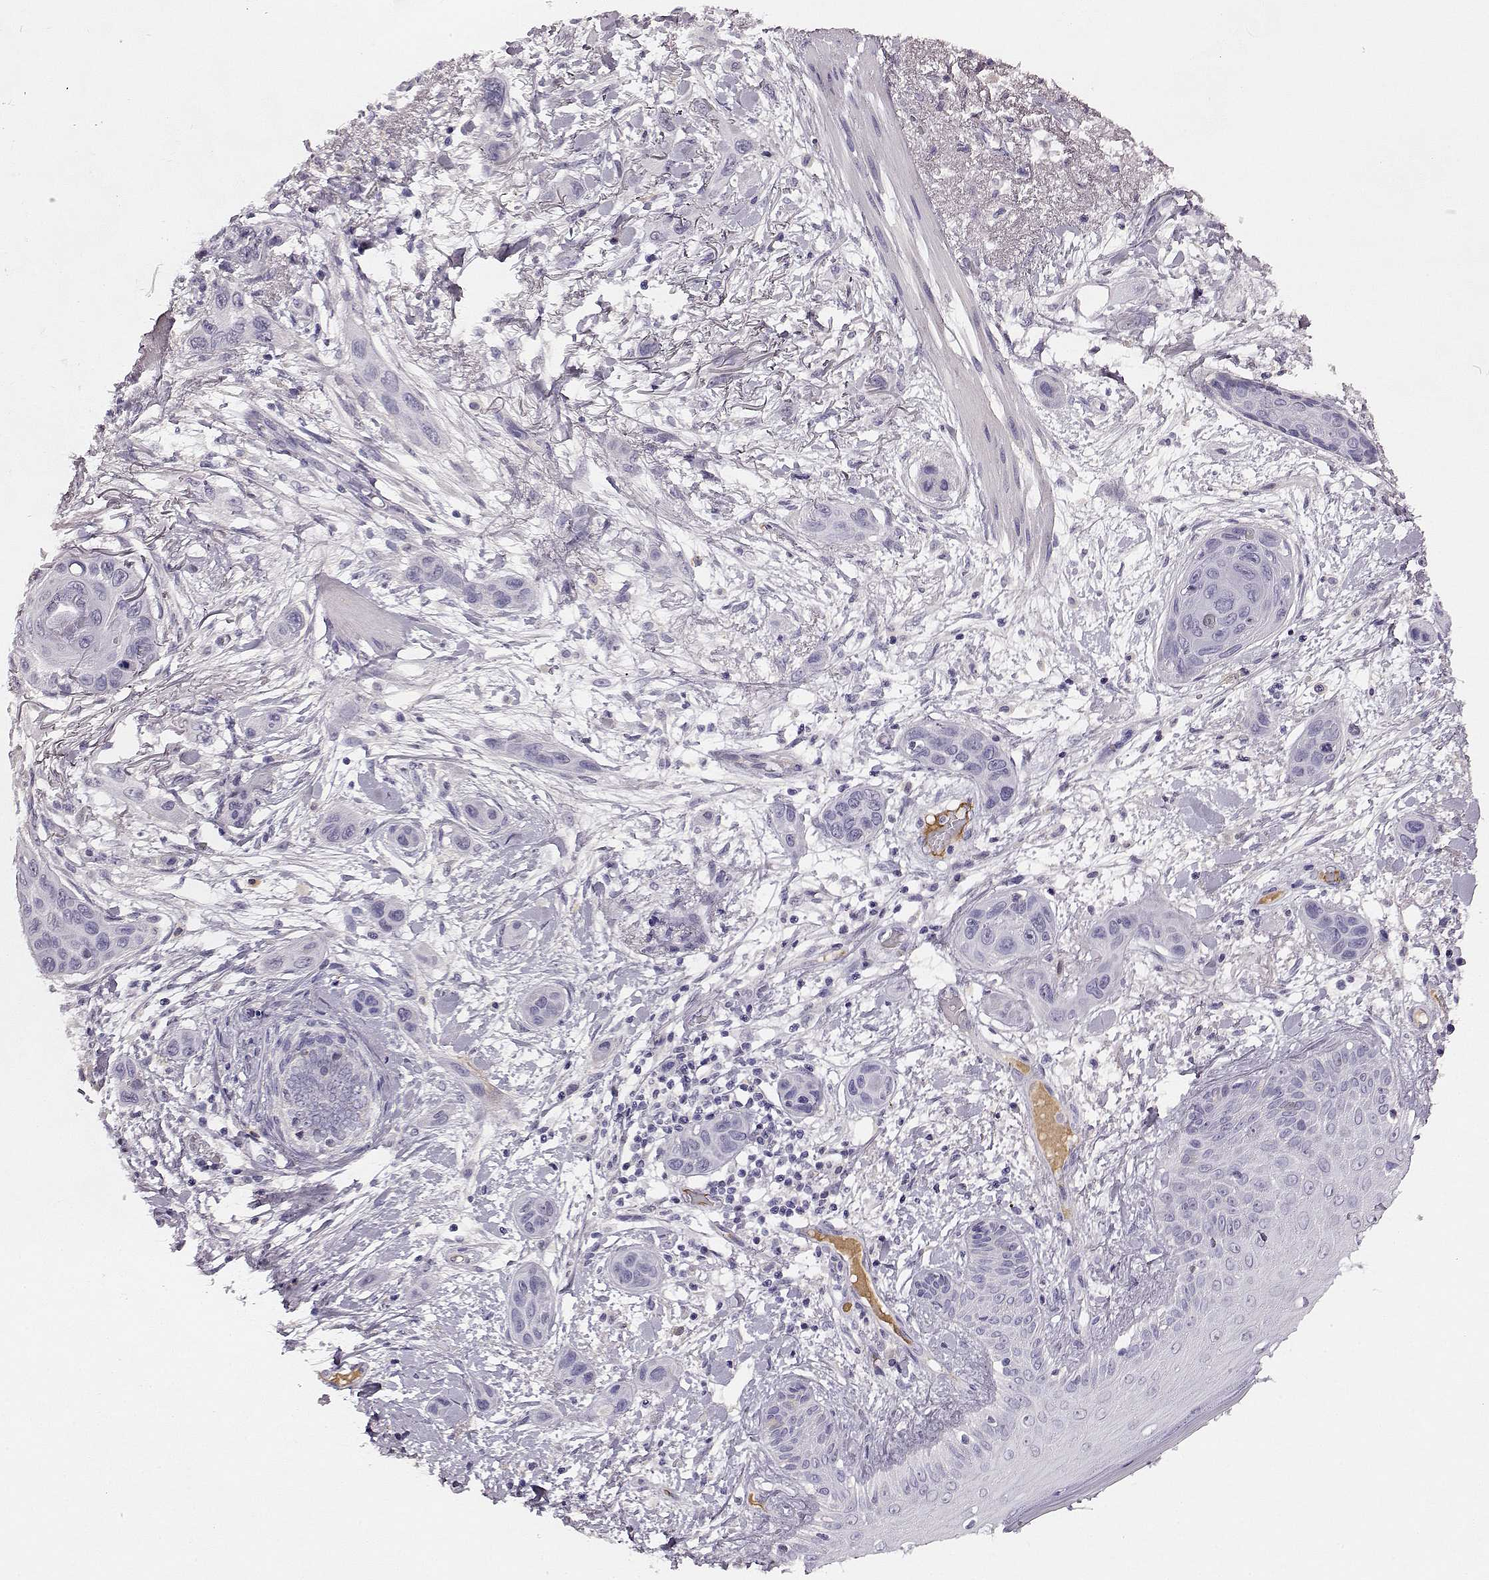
{"staining": {"intensity": "negative", "quantity": "none", "location": "none"}, "tissue": "skin cancer", "cell_type": "Tumor cells", "image_type": "cancer", "snomed": [{"axis": "morphology", "description": "Squamous cell carcinoma, NOS"}, {"axis": "topography", "description": "Skin"}], "caption": "This is a micrograph of IHC staining of skin cancer (squamous cell carcinoma), which shows no staining in tumor cells.", "gene": "TRIM69", "patient": {"sex": "male", "age": 79}}